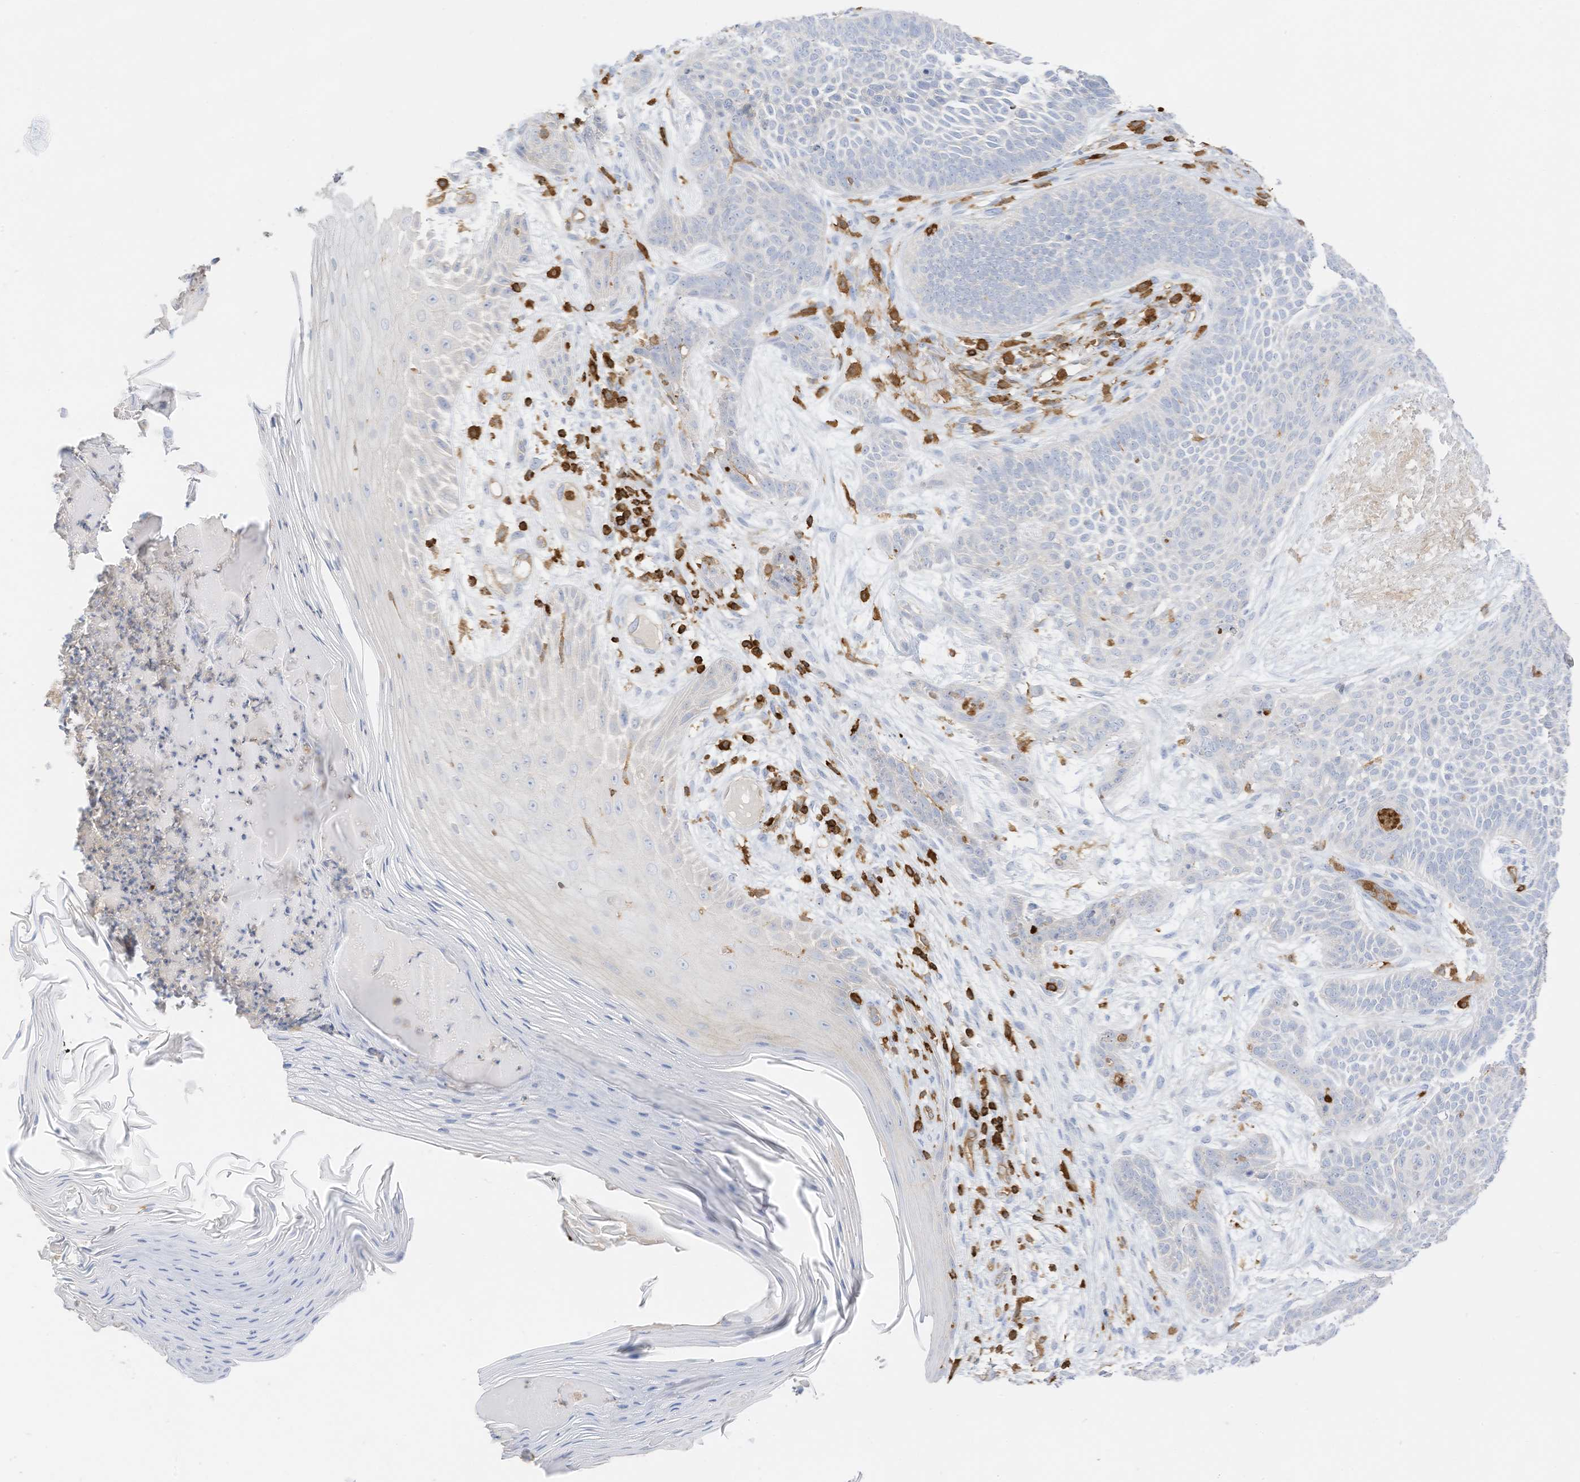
{"staining": {"intensity": "negative", "quantity": "none", "location": "none"}, "tissue": "skin cancer", "cell_type": "Tumor cells", "image_type": "cancer", "snomed": [{"axis": "morphology", "description": "Basal cell carcinoma"}, {"axis": "topography", "description": "Skin"}], "caption": "An image of human skin basal cell carcinoma is negative for staining in tumor cells.", "gene": "ARHGAP25", "patient": {"sex": "male", "age": 85}}